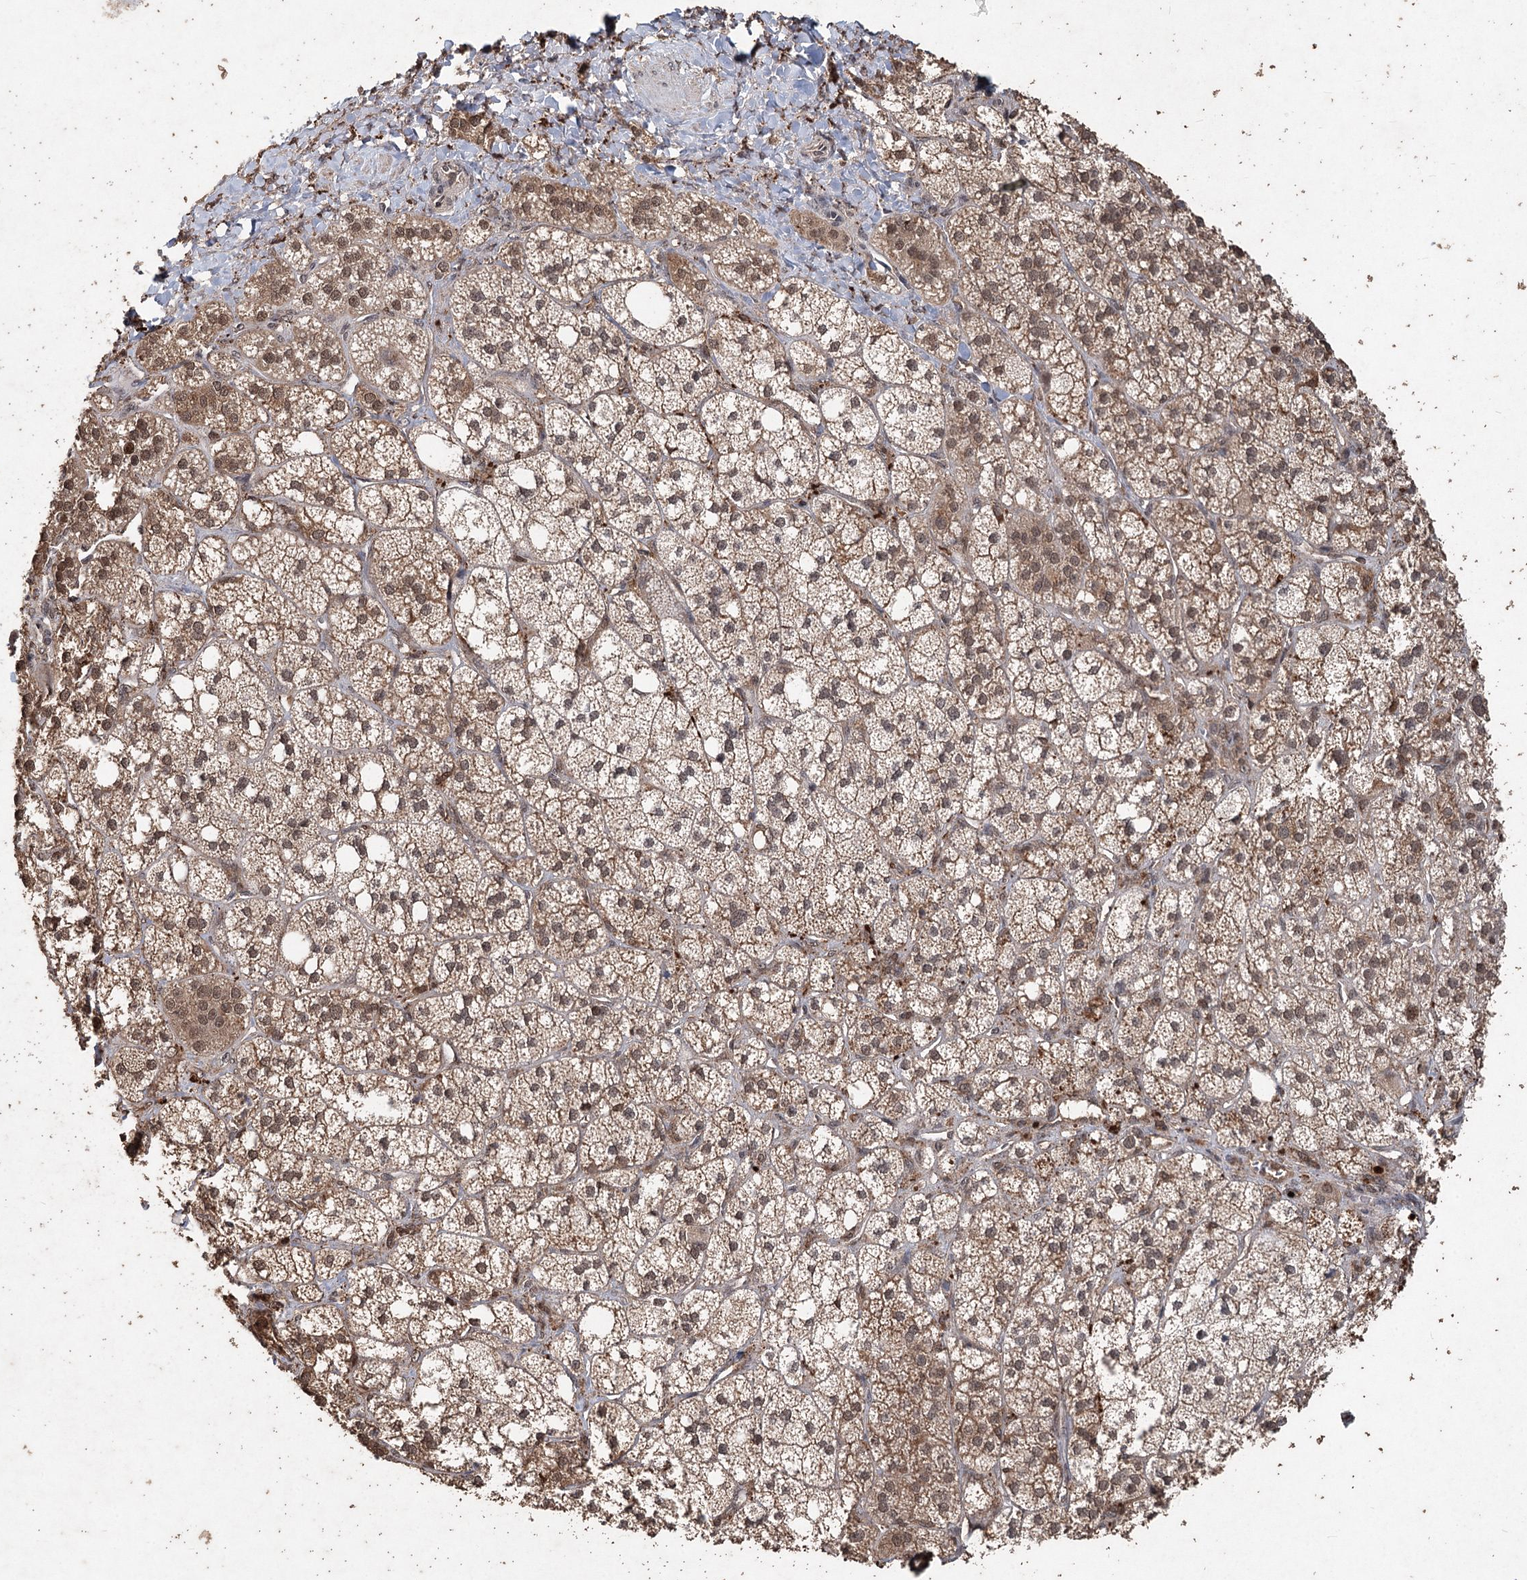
{"staining": {"intensity": "moderate", "quantity": ">75%", "location": "cytoplasmic/membranous,nuclear"}, "tissue": "adrenal gland", "cell_type": "Glandular cells", "image_type": "normal", "snomed": [{"axis": "morphology", "description": "Normal tissue, NOS"}, {"axis": "topography", "description": "Adrenal gland"}], "caption": "The micrograph displays a brown stain indicating the presence of a protein in the cytoplasmic/membranous,nuclear of glandular cells in adrenal gland. The staining is performed using DAB (3,3'-diaminobenzidine) brown chromogen to label protein expression. The nuclei are counter-stained blue using hematoxylin.", "gene": "FBXO7", "patient": {"sex": "male", "age": 61}}